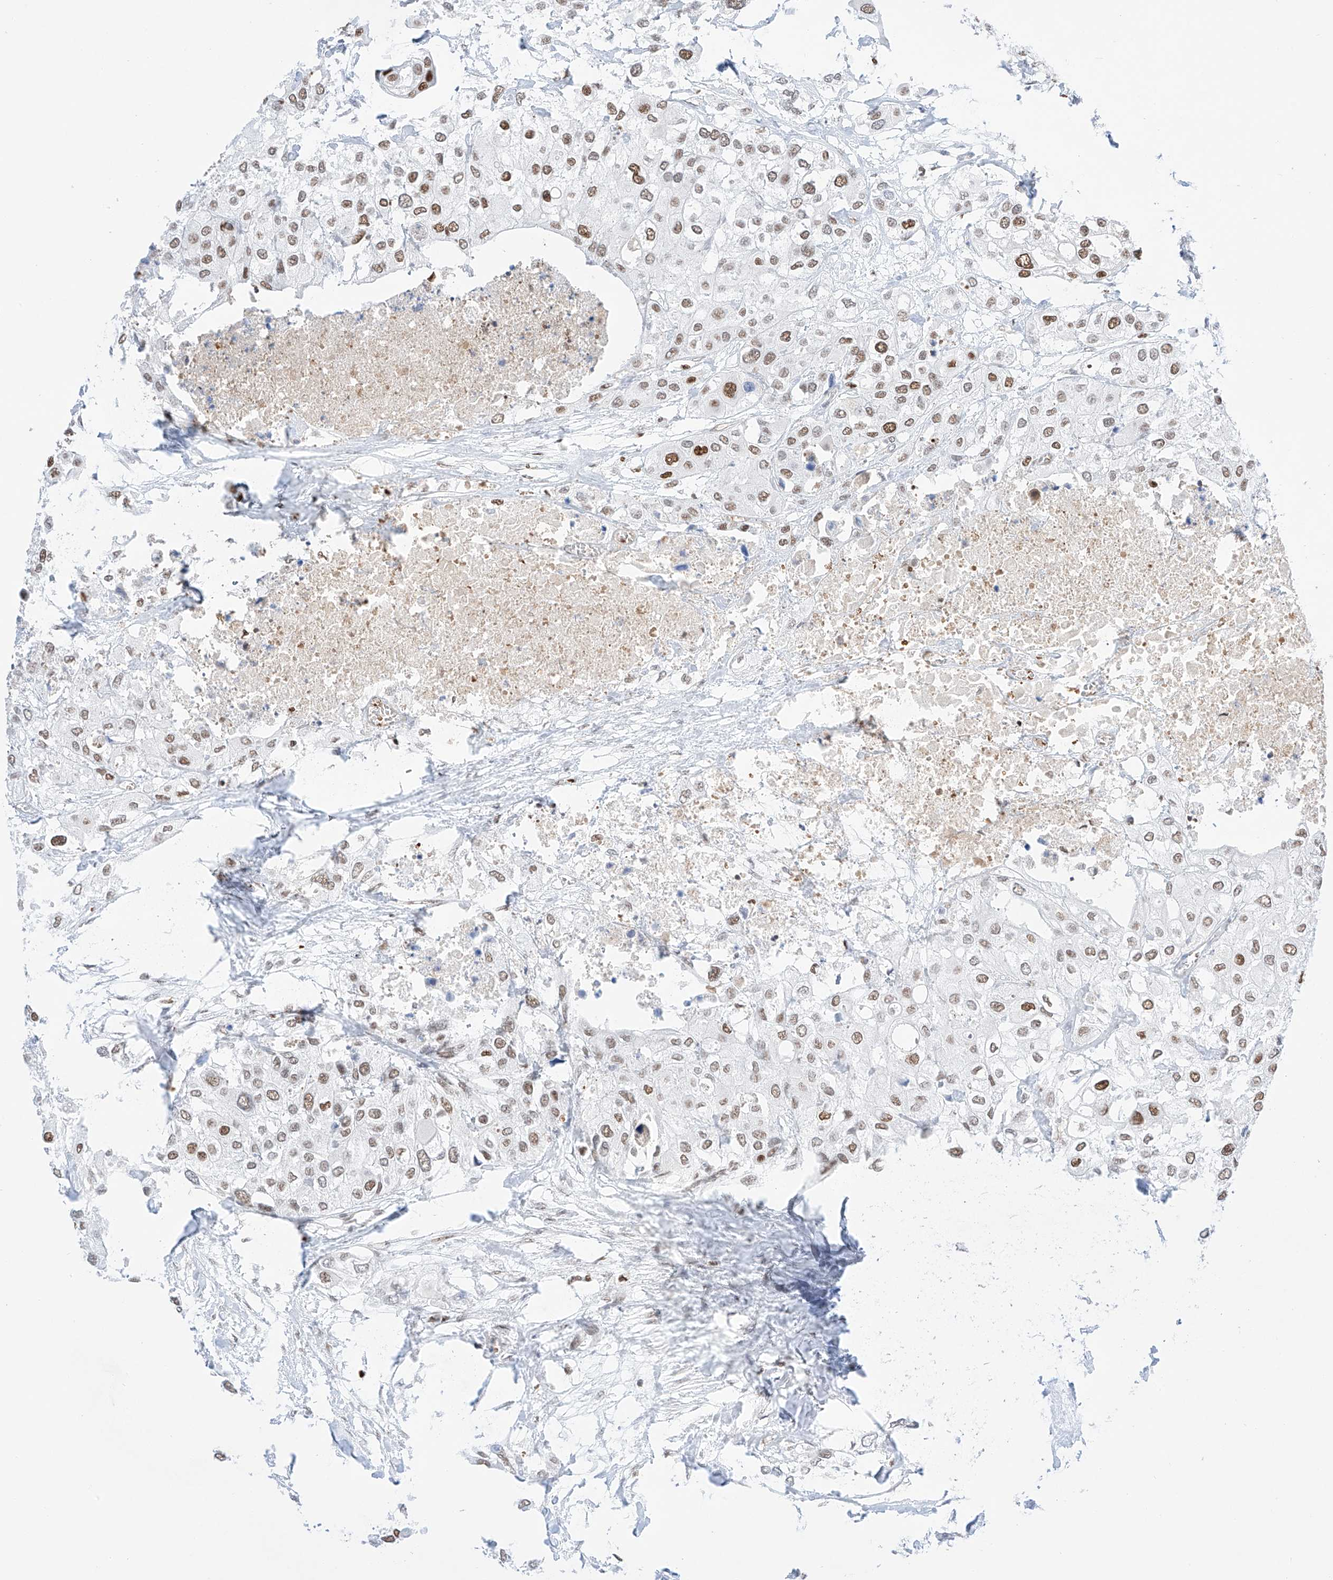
{"staining": {"intensity": "moderate", "quantity": "25%-75%", "location": "nuclear"}, "tissue": "urothelial cancer", "cell_type": "Tumor cells", "image_type": "cancer", "snomed": [{"axis": "morphology", "description": "Urothelial carcinoma, High grade"}, {"axis": "topography", "description": "Urinary bladder"}], "caption": "High-power microscopy captured an immunohistochemistry image of high-grade urothelial carcinoma, revealing moderate nuclear positivity in approximately 25%-75% of tumor cells.", "gene": "APIP", "patient": {"sex": "male", "age": 64}}